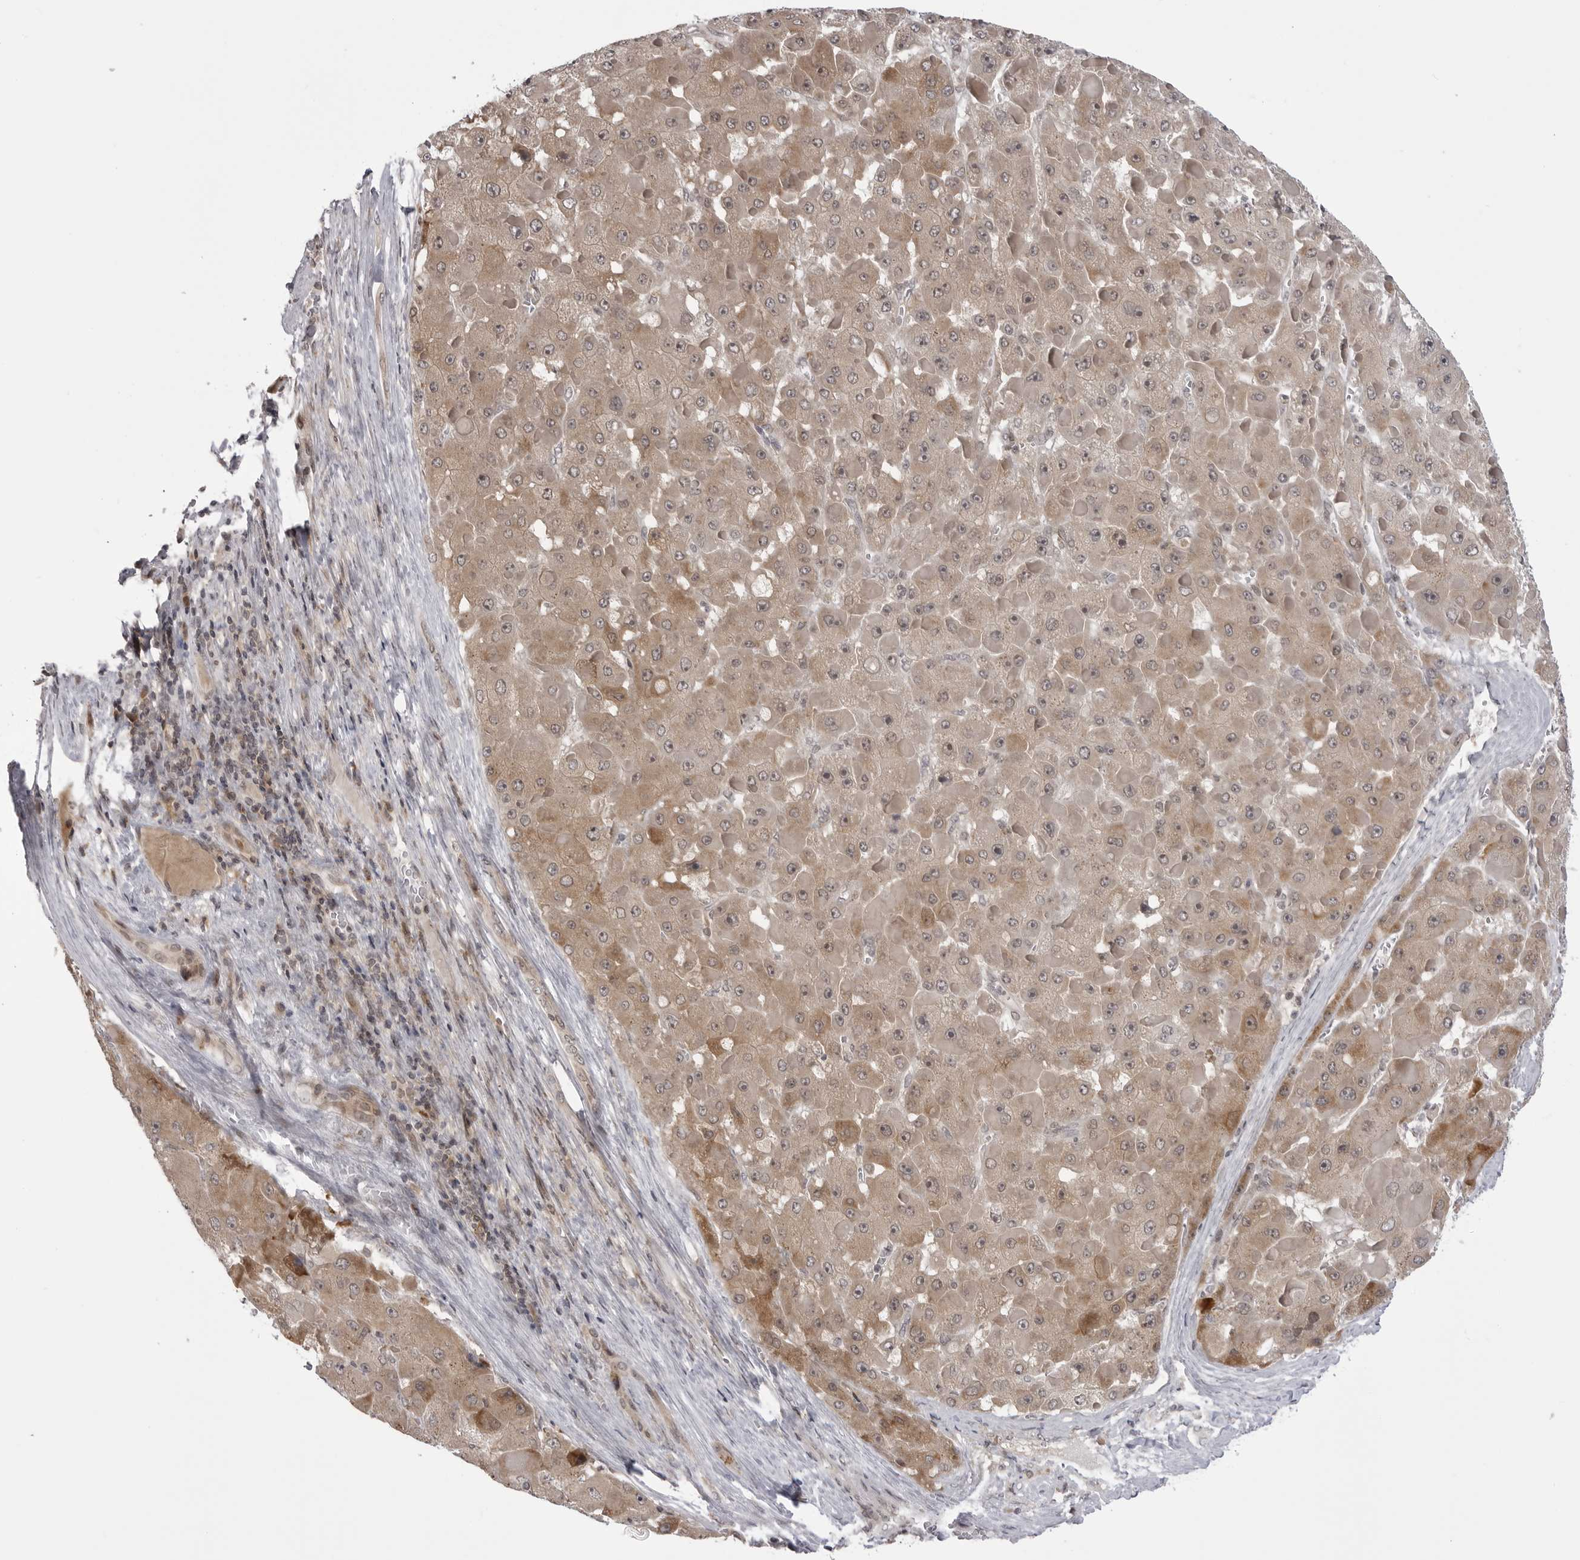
{"staining": {"intensity": "moderate", "quantity": ">75%", "location": "cytoplasmic/membranous"}, "tissue": "liver cancer", "cell_type": "Tumor cells", "image_type": "cancer", "snomed": [{"axis": "morphology", "description": "Carcinoma, Hepatocellular, NOS"}, {"axis": "topography", "description": "Liver"}], "caption": "A photomicrograph of human liver hepatocellular carcinoma stained for a protein reveals moderate cytoplasmic/membranous brown staining in tumor cells.", "gene": "PTK2B", "patient": {"sex": "female", "age": 73}}